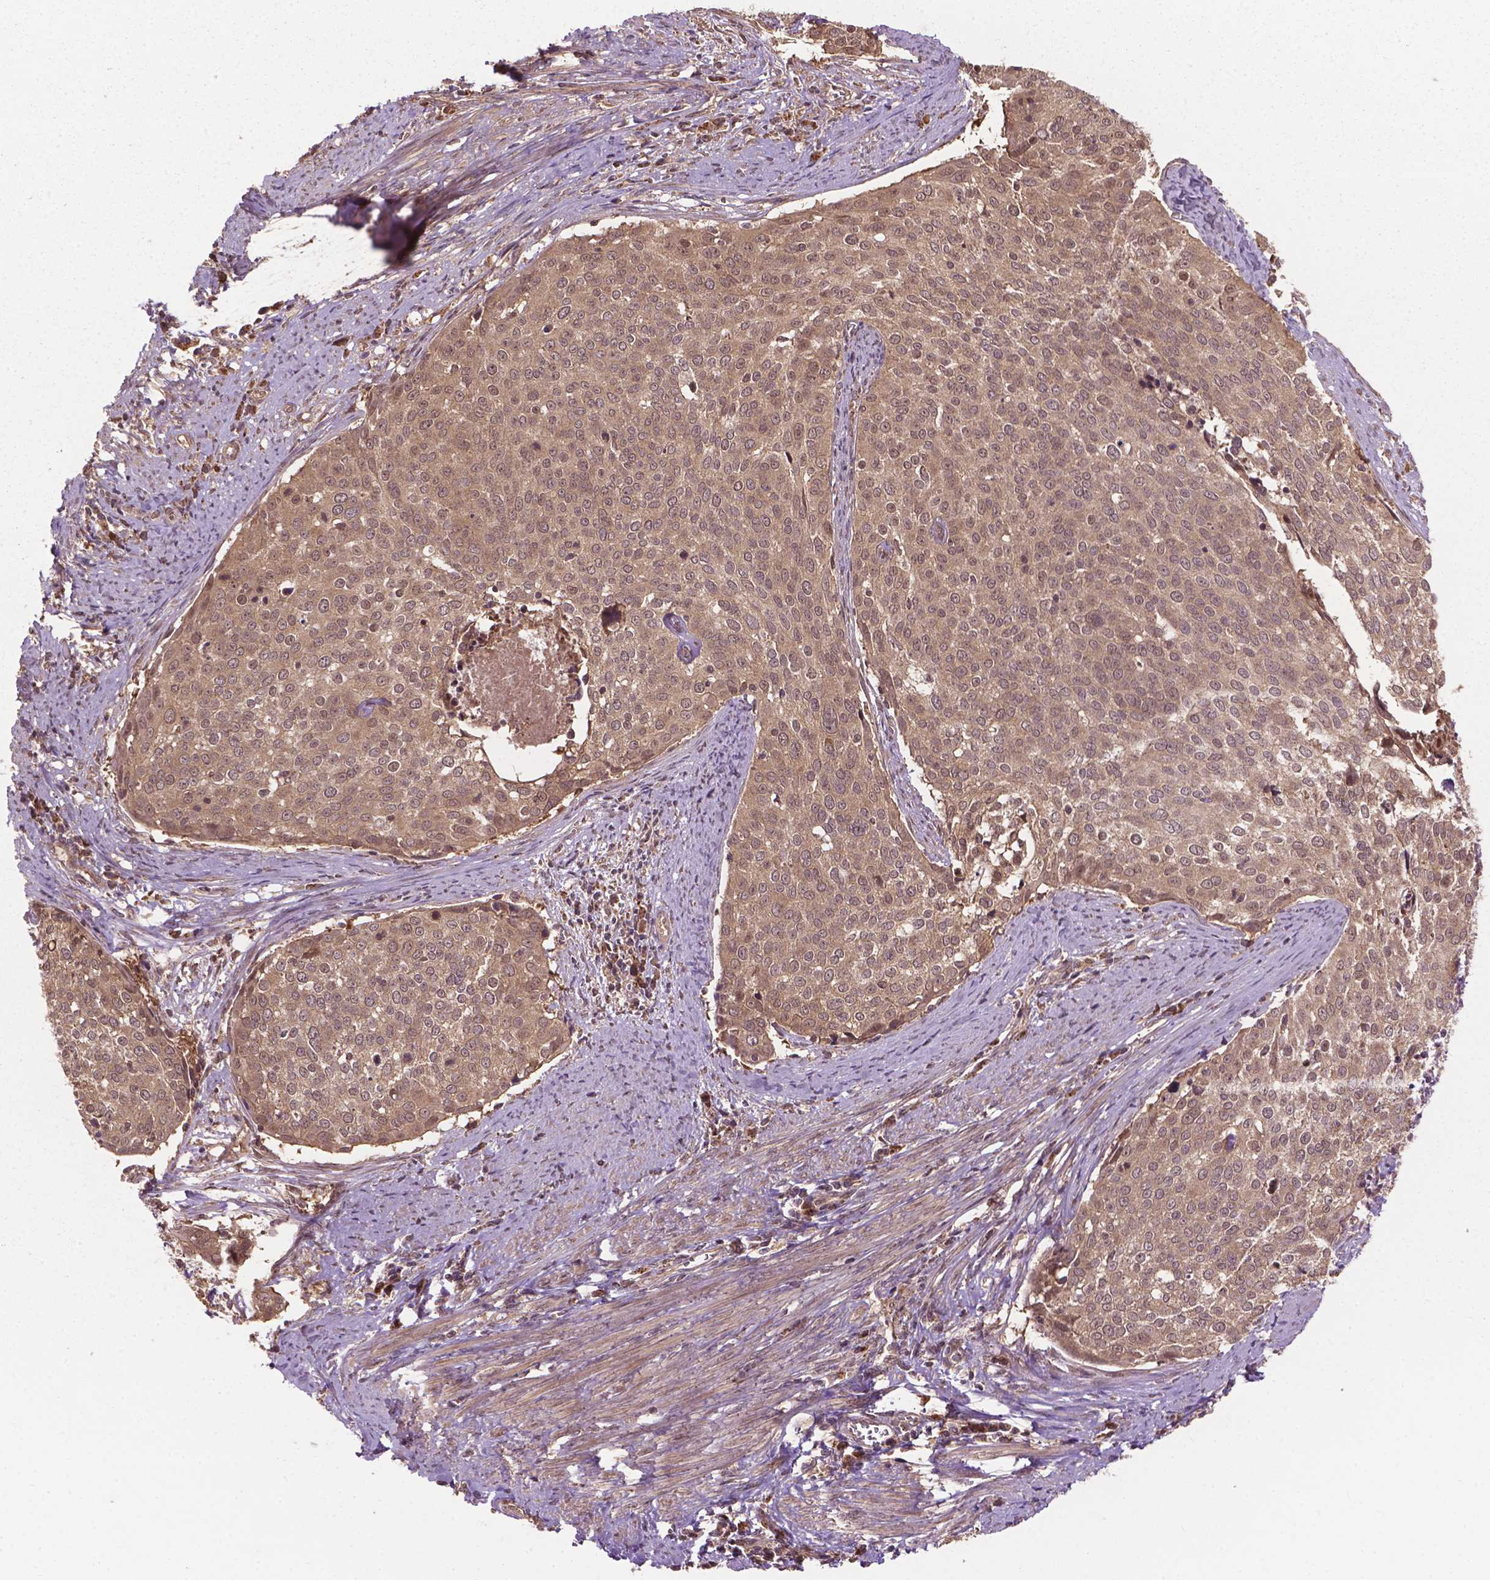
{"staining": {"intensity": "moderate", "quantity": ">75%", "location": "cytoplasmic/membranous"}, "tissue": "cervical cancer", "cell_type": "Tumor cells", "image_type": "cancer", "snomed": [{"axis": "morphology", "description": "Squamous cell carcinoma, NOS"}, {"axis": "topography", "description": "Cervix"}], "caption": "A medium amount of moderate cytoplasmic/membranous staining is present in approximately >75% of tumor cells in cervical squamous cell carcinoma tissue. (Brightfield microscopy of DAB IHC at high magnification).", "gene": "PPP1CB", "patient": {"sex": "female", "age": 39}}